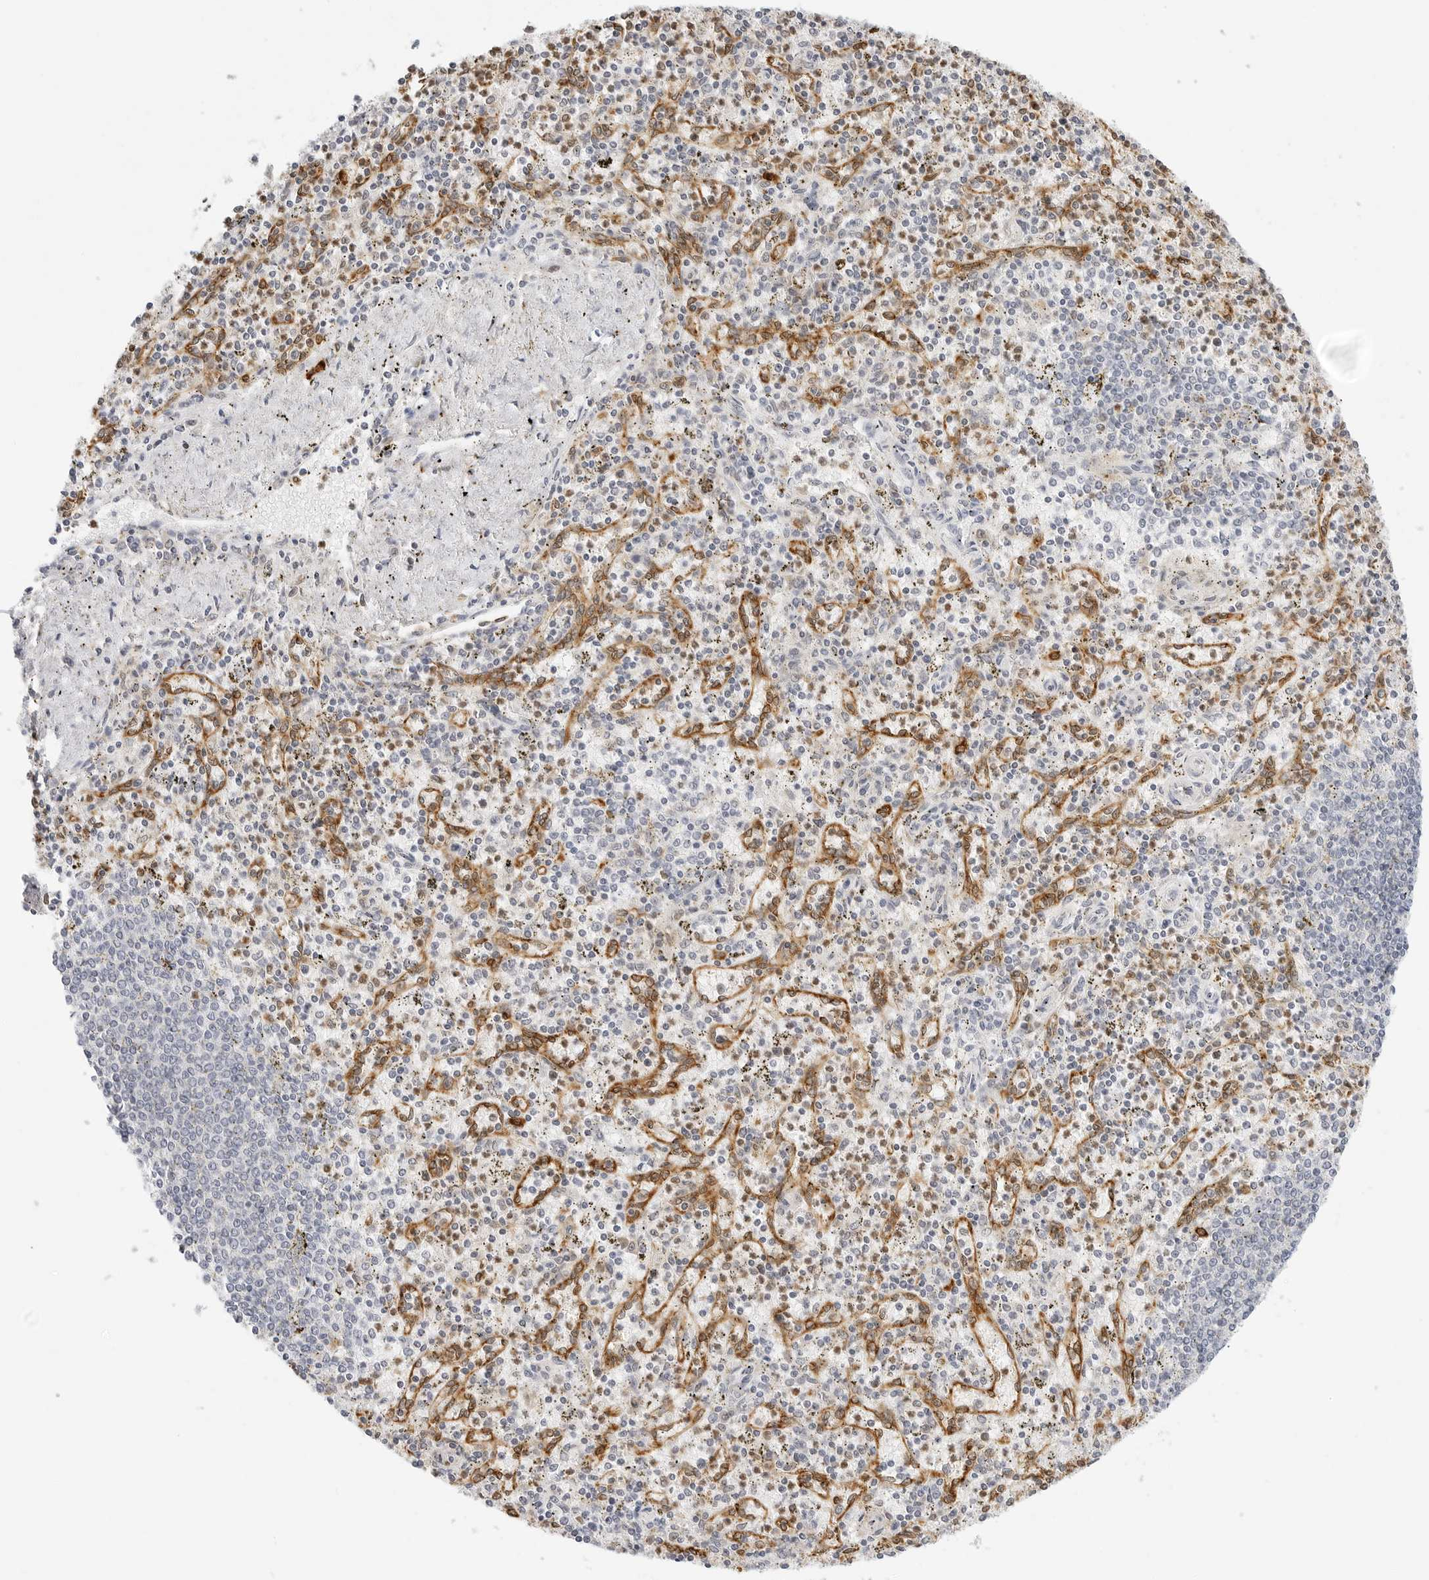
{"staining": {"intensity": "moderate", "quantity": "<25%", "location": "cytoplasmic/membranous"}, "tissue": "spleen", "cell_type": "Cells in red pulp", "image_type": "normal", "snomed": [{"axis": "morphology", "description": "Normal tissue, NOS"}, {"axis": "topography", "description": "Spleen"}], "caption": "Protein analysis of normal spleen exhibits moderate cytoplasmic/membranous positivity in approximately <25% of cells in red pulp.", "gene": "THEM4", "patient": {"sex": "male", "age": 72}}